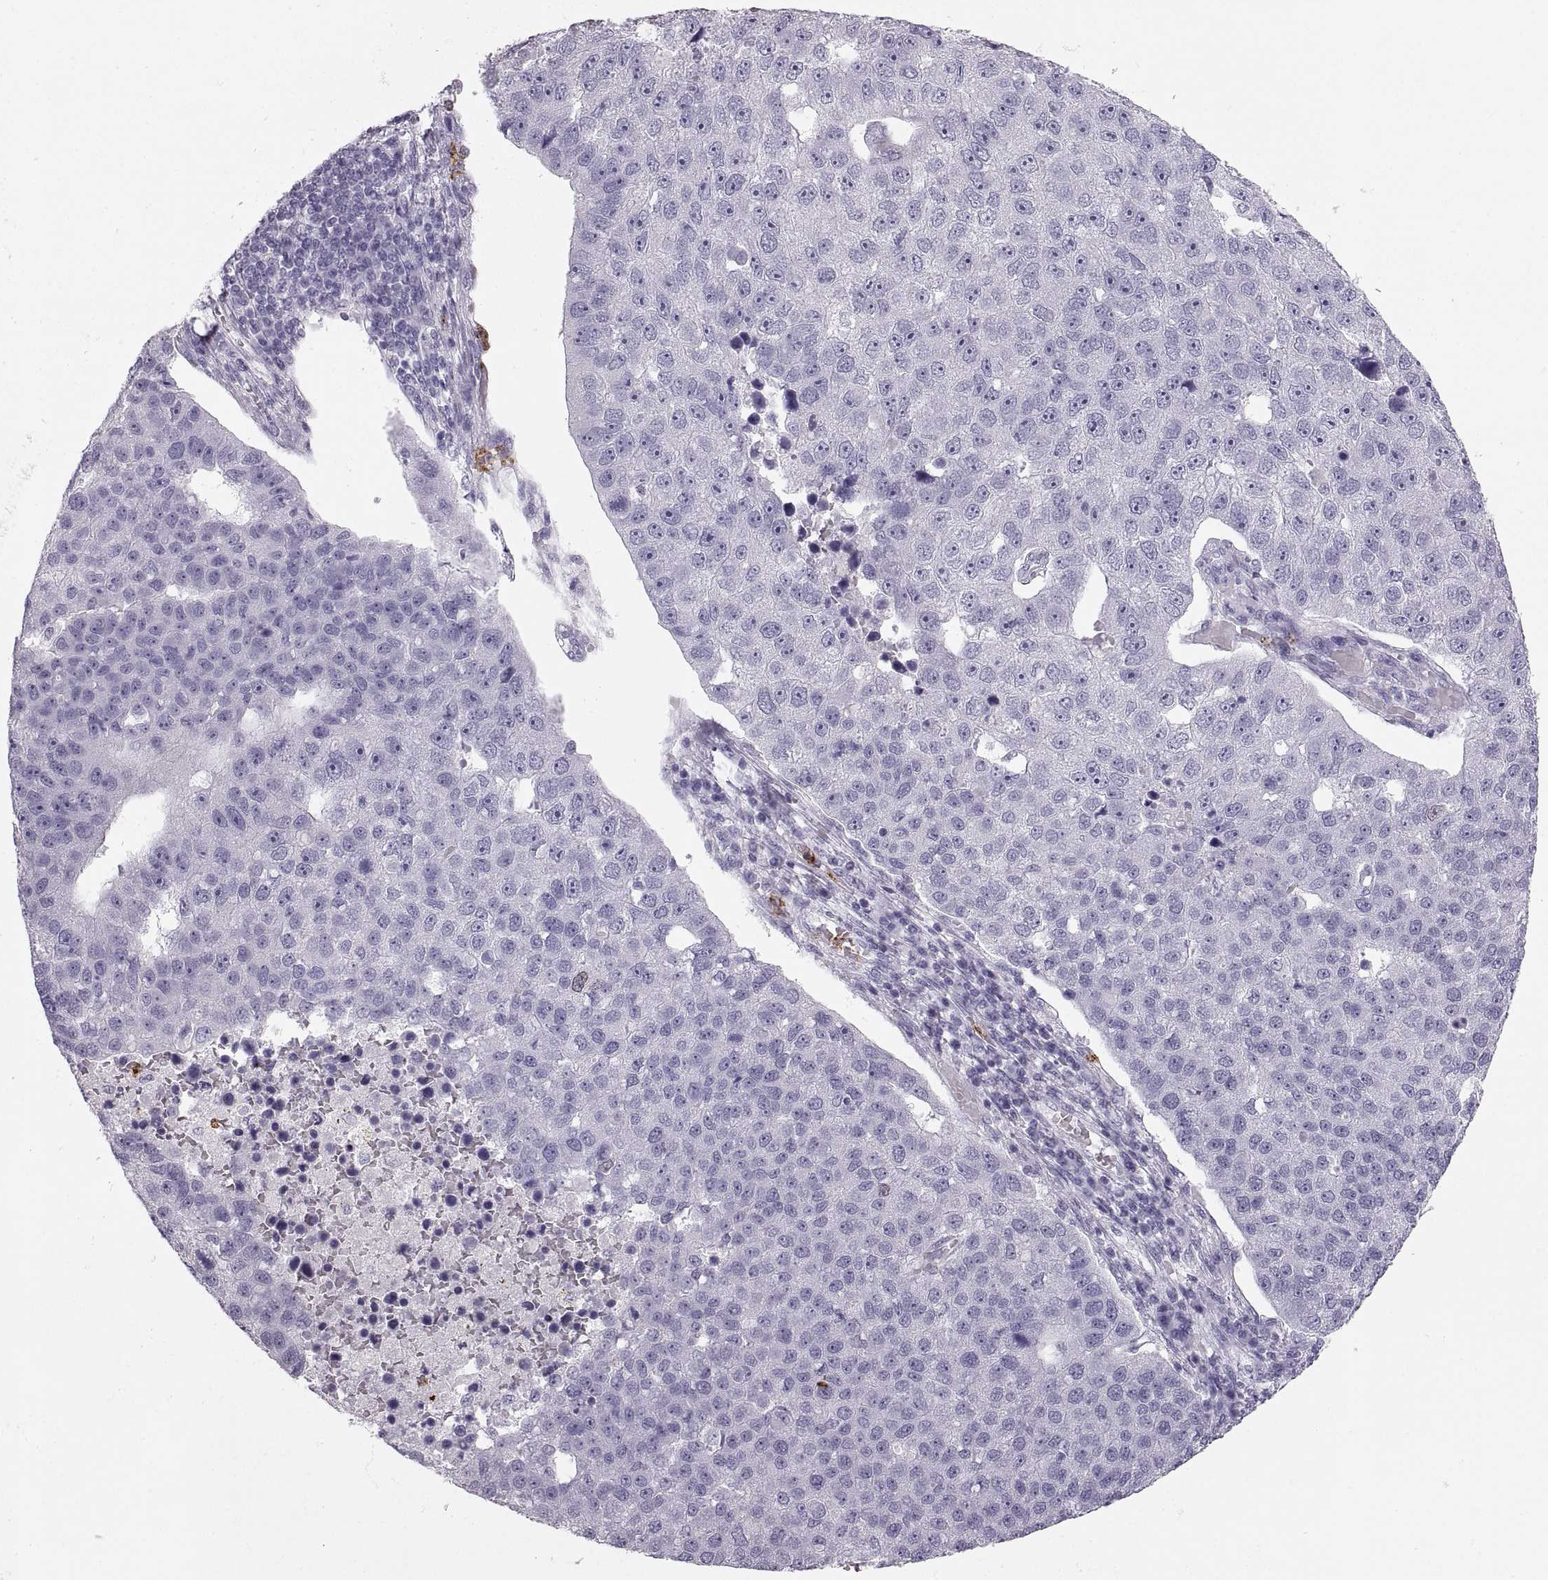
{"staining": {"intensity": "negative", "quantity": "none", "location": "none"}, "tissue": "pancreatic cancer", "cell_type": "Tumor cells", "image_type": "cancer", "snomed": [{"axis": "morphology", "description": "Adenocarcinoma, NOS"}, {"axis": "topography", "description": "Pancreas"}], "caption": "A high-resolution histopathology image shows IHC staining of pancreatic adenocarcinoma, which displays no significant staining in tumor cells.", "gene": "MILR1", "patient": {"sex": "female", "age": 61}}